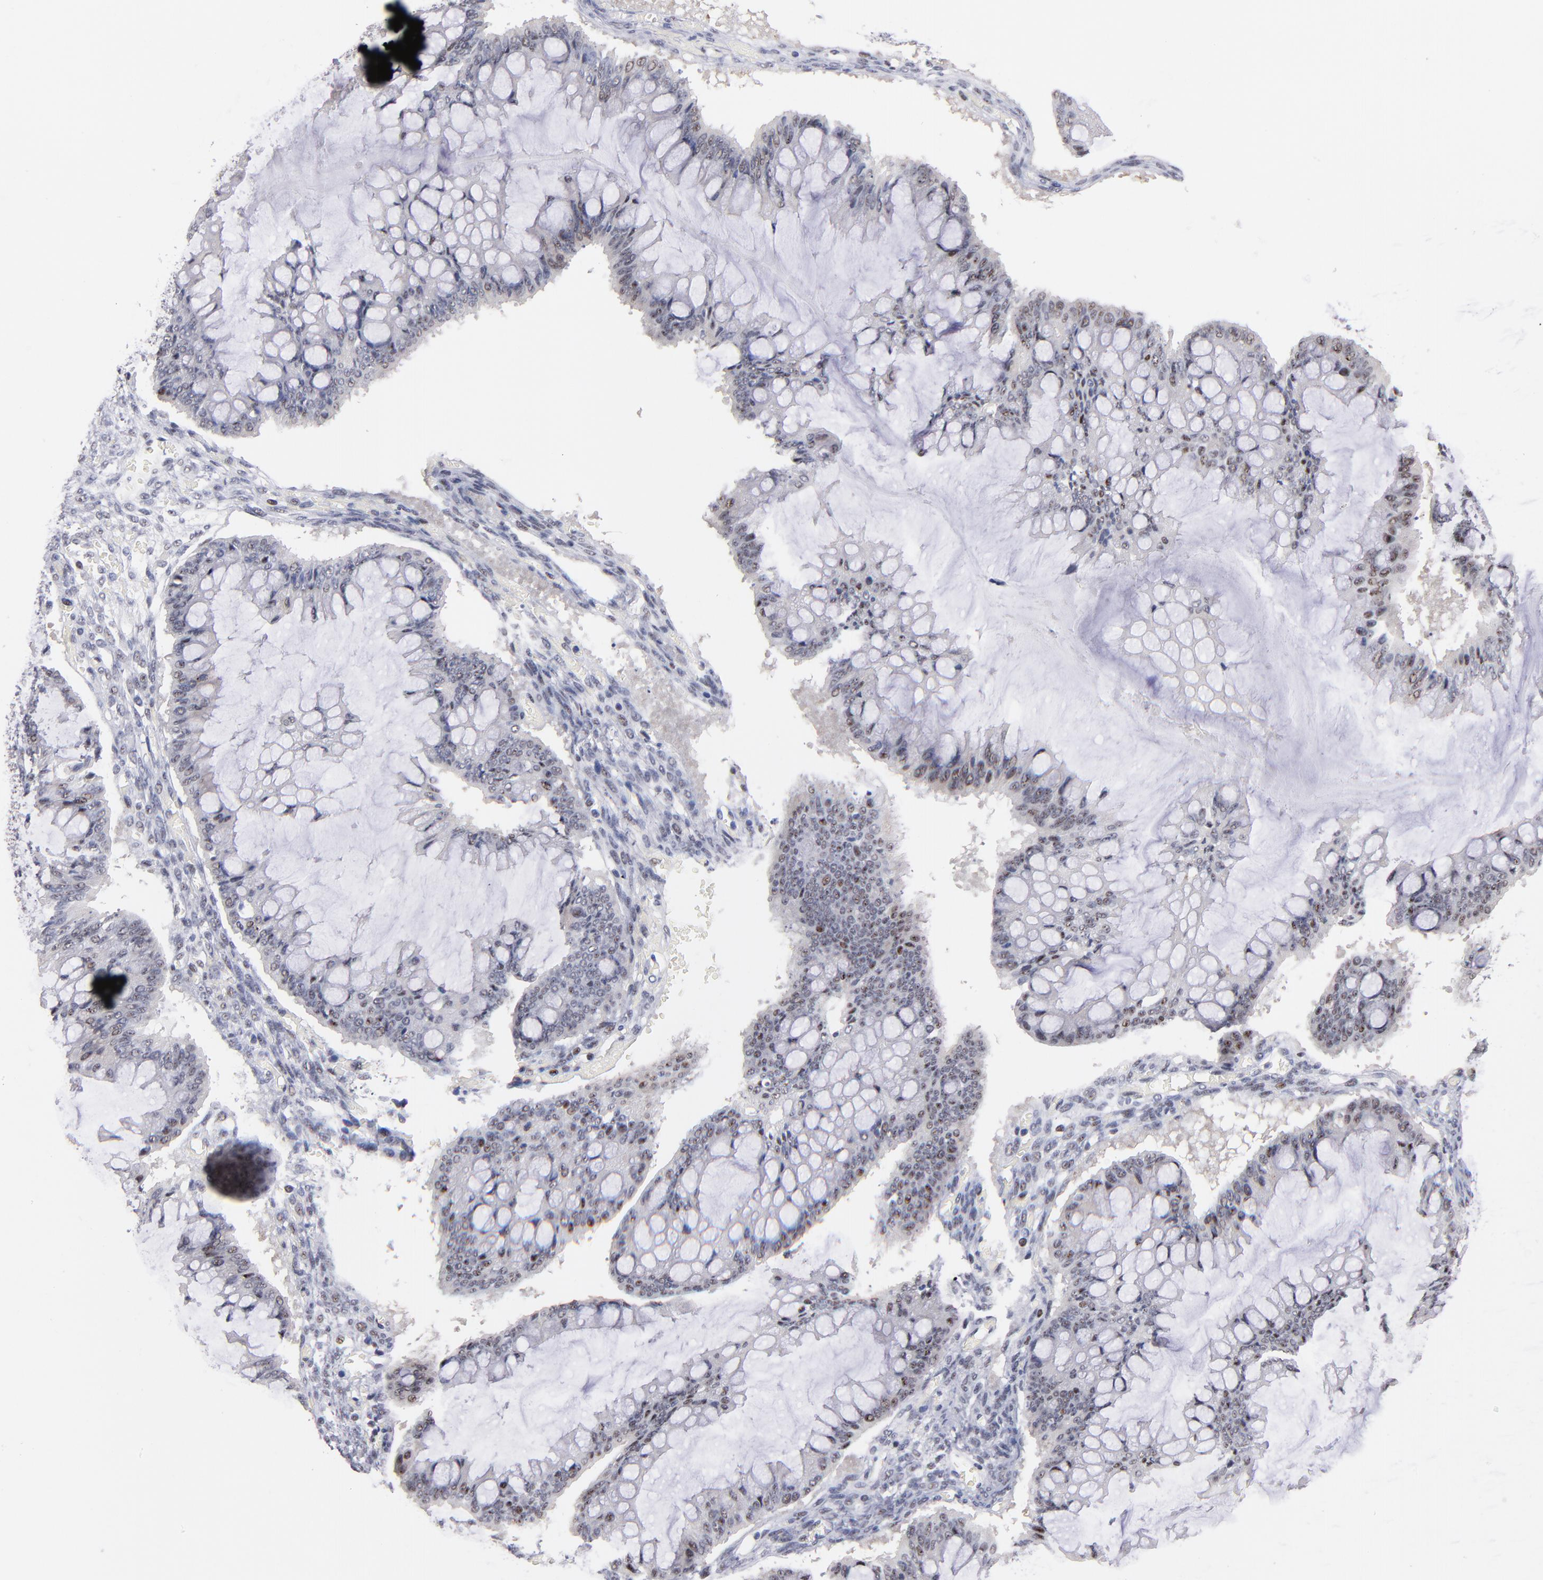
{"staining": {"intensity": "moderate", "quantity": "25%-75%", "location": "nuclear"}, "tissue": "ovarian cancer", "cell_type": "Tumor cells", "image_type": "cancer", "snomed": [{"axis": "morphology", "description": "Cystadenocarcinoma, mucinous, NOS"}, {"axis": "topography", "description": "Ovary"}], "caption": "Ovarian cancer stained with DAB (3,3'-diaminobenzidine) IHC shows medium levels of moderate nuclear positivity in approximately 25%-75% of tumor cells.", "gene": "RAF1", "patient": {"sex": "female", "age": 73}}